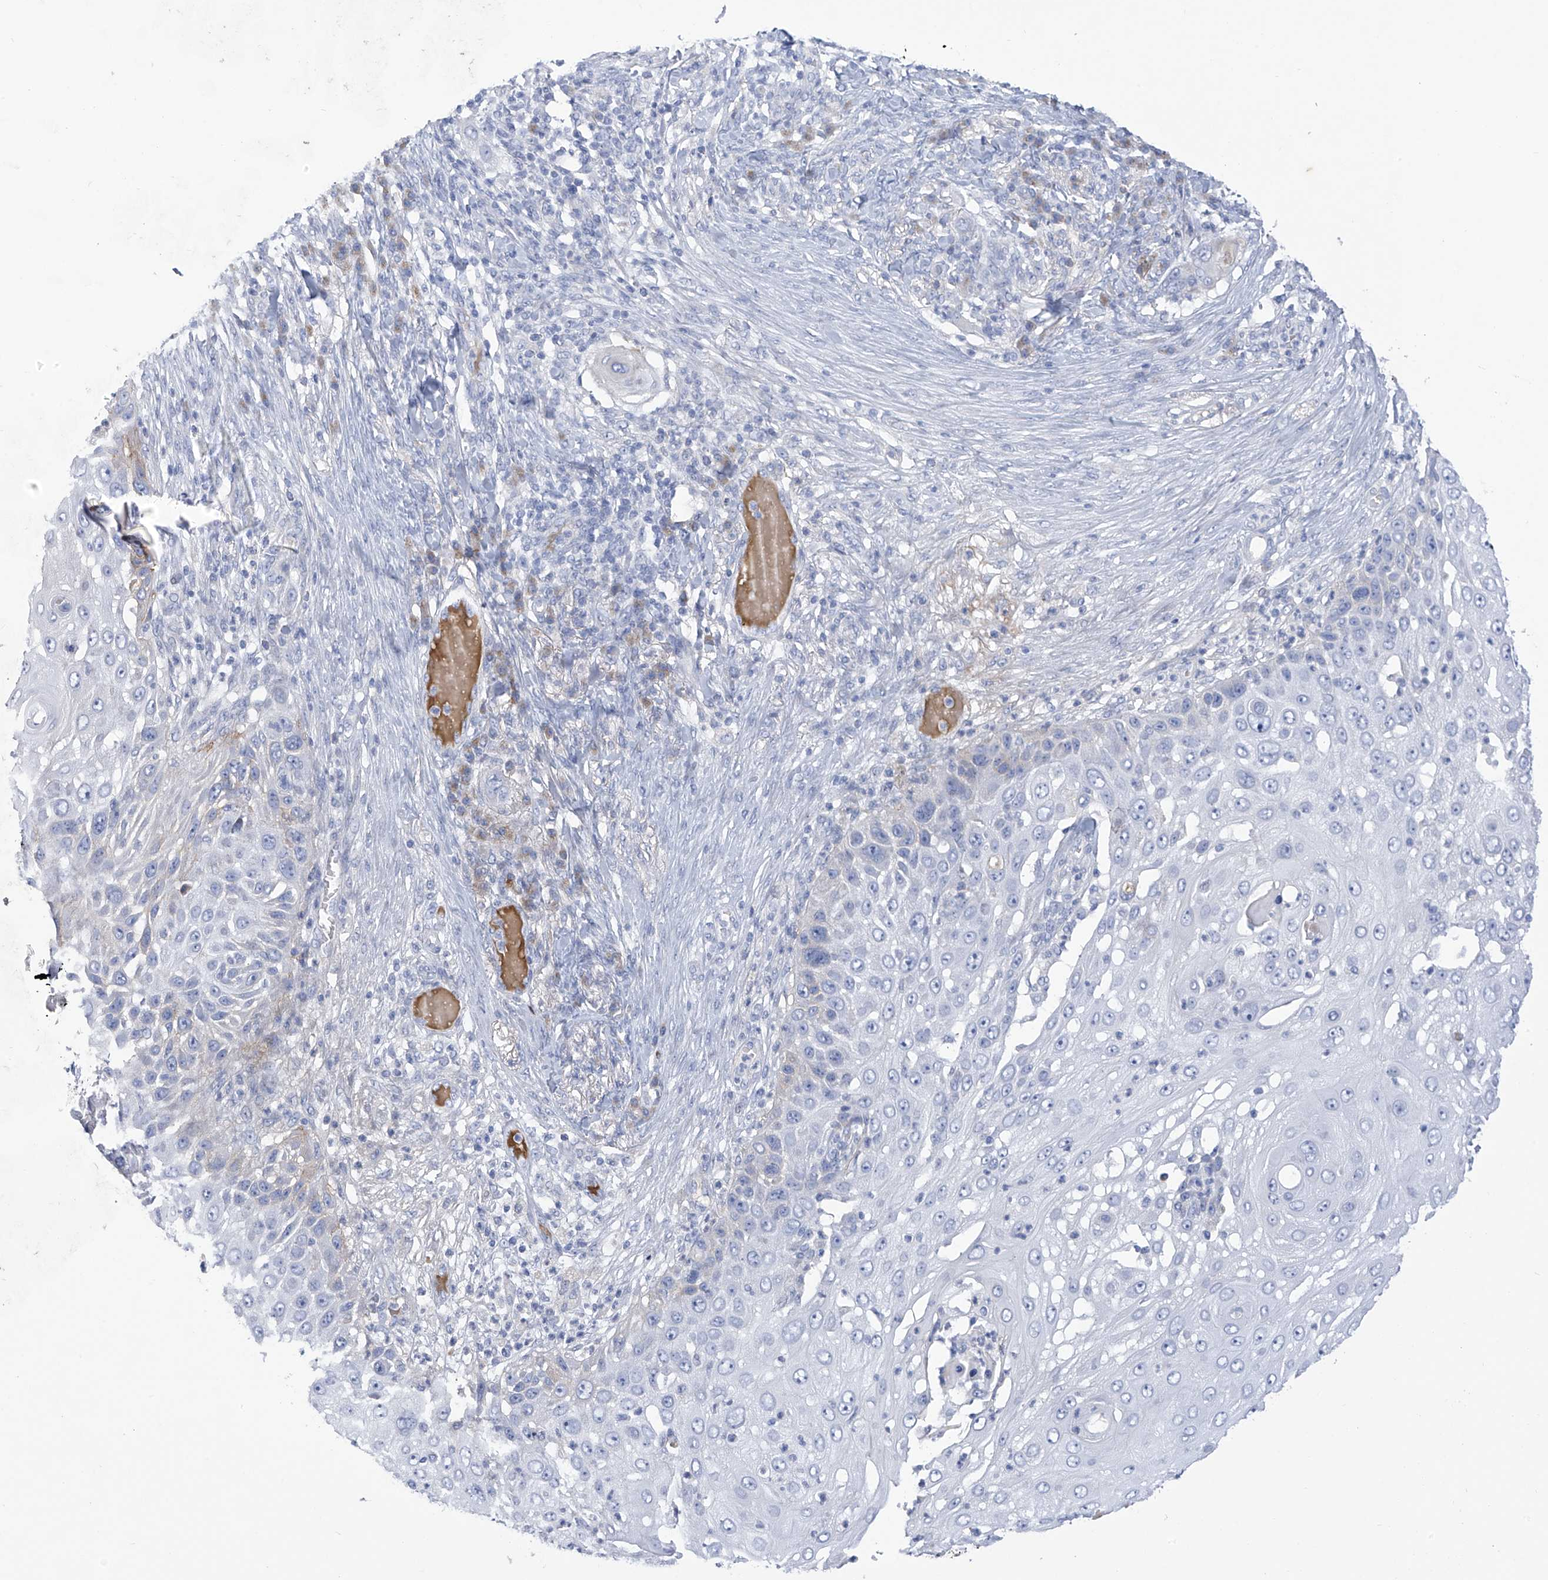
{"staining": {"intensity": "negative", "quantity": "none", "location": "none"}, "tissue": "skin cancer", "cell_type": "Tumor cells", "image_type": "cancer", "snomed": [{"axis": "morphology", "description": "Squamous cell carcinoma, NOS"}, {"axis": "topography", "description": "Skin"}], "caption": "High magnification brightfield microscopy of skin cancer (squamous cell carcinoma) stained with DAB (brown) and counterstained with hematoxylin (blue): tumor cells show no significant expression.", "gene": "SLCO4A1", "patient": {"sex": "female", "age": 44}}